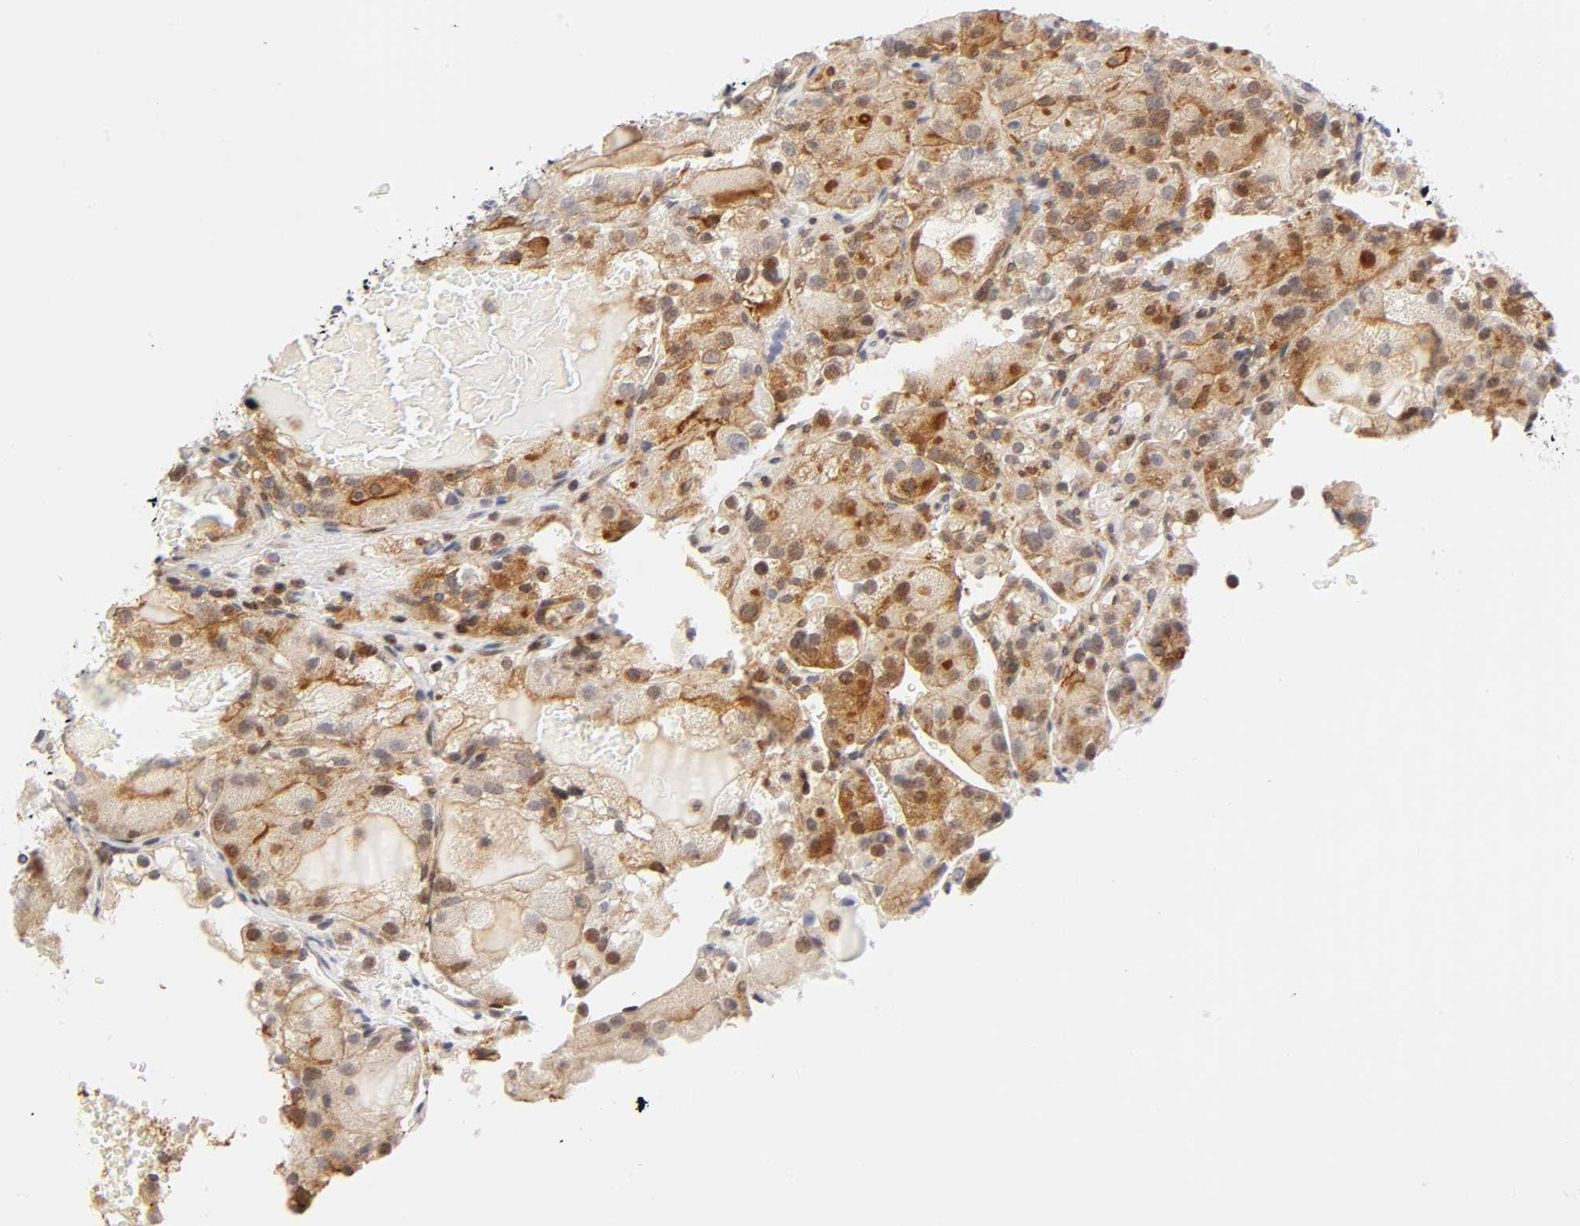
{"staining": {"intensity": "moderate", "quantity": ">75%", "location": "cytoplasmic/membranous,nuclear"}, "tissue": "renal cancer", "cell_type": "Tumor cells", "image_type": "cancer", "snomed": [{"axis": "morphology", "description": "Normal tissue, NOS"}, {"axis": "morphology", "description": "Adenocarcinoma, NOS"}, {"axis": "topography", "description": "Kidney"}], "caption": "Tumor cells demonstrate medium levels of moderate cytoplasmic/membranous and nuclear positivity in approximately >75% of cells in renal cancer.", "gene": "ANXA7", "patient": {"sex": "male", "age": 61}}